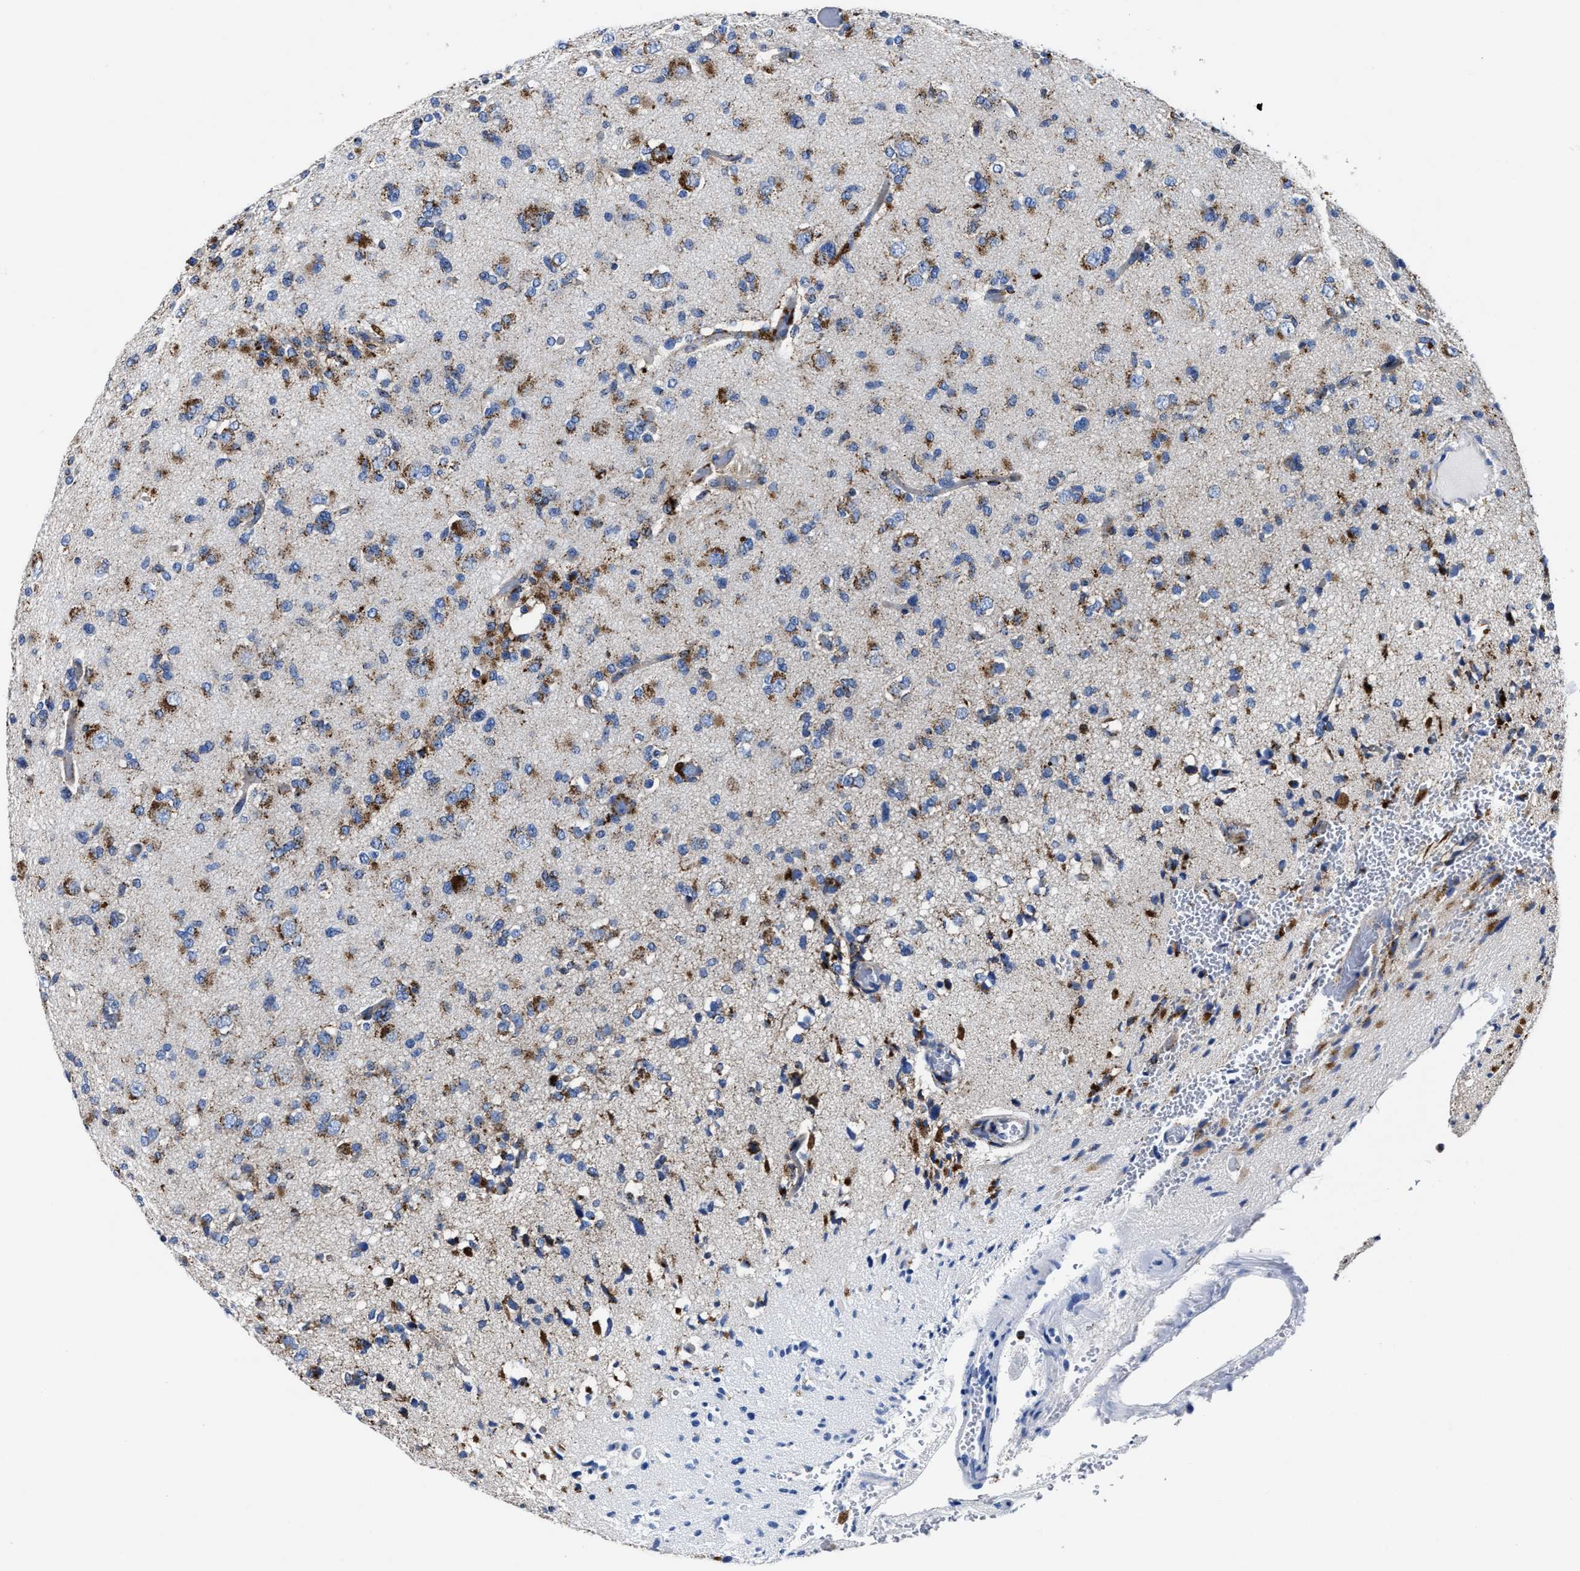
{"staining": {"intensity": "moderate", "quantity": ">75%", "location": "cytoplasmic/membranous"}, "tissue": "glioma", "cell_type": "Tumor cells", "image_type": "cancer", "snomed": [{"axis": "morphology", "description": "Glioma, malignant, Low grade"}, {"axis": "topography", "description": "Brain"}], "caption": "Human glioma stained with a protein marker reveals moderate staining in tumor cells.", "gene": "LAMTOR4", "patient": {"sex": "female", "age": 22}}